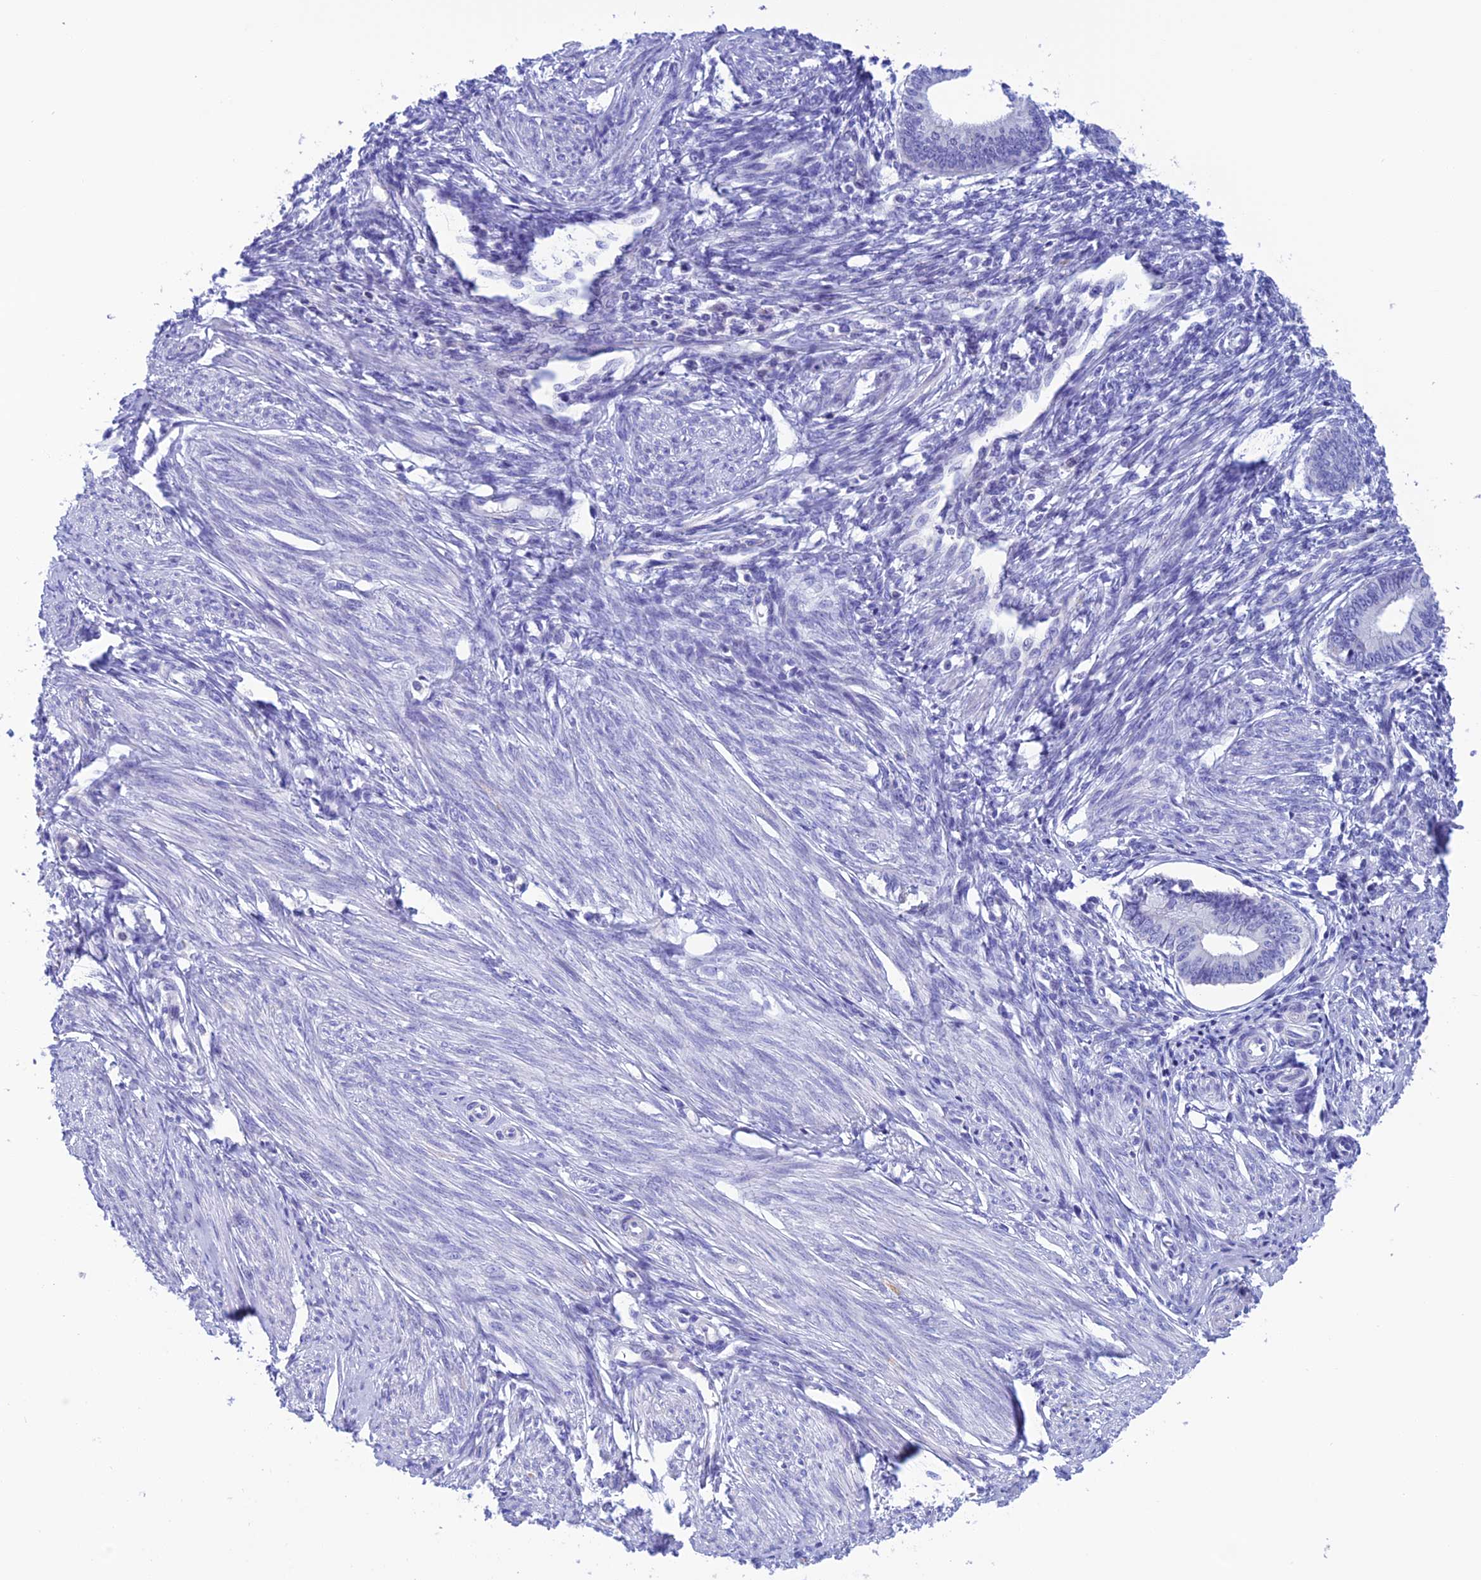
{"staining": {"intensity": "negative", "quantity": "none", "location": "none"}, "tissue": "endometrium", "cell_type": "Cells in endometrial stroma", "image_type": "normal", "snomed": [{"axis": "morphology", "description": "Normal tissue, NOS"}, {"axis": "topography", "description": "Endometrium"}], "caption": "Immunohistochemical staining of benign endometrium shows no significant expression in cells in endometrial stroma. (Stains: DAB (3,3'-diaminobenzidine) IHC with hematoxylin counter stain, Microscopy: brightfield microscopy at high magnification).", "gene": "NXPE4", "patient": {"sex": "female", "age": 46}}